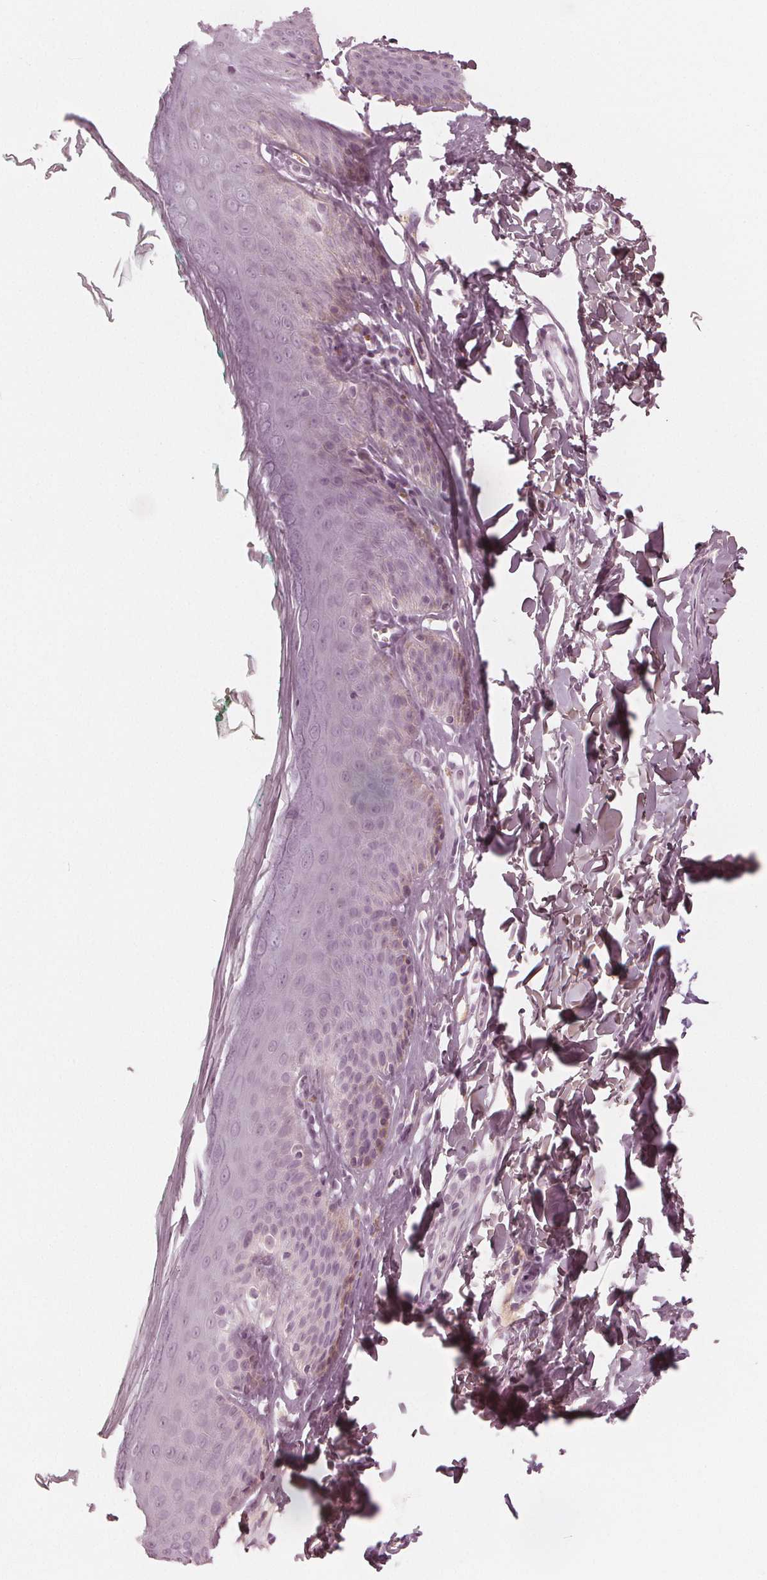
{"staining": {"intensity": "negative", "quantity": "none", "location": "none"}, "tissue": "skin", "cell_type": "Epidermal cells", "image_type": "normal", "snomed": [{"axis": "morphology", "description": "Normal tissue, NOS"}, {"axis": "topography", "description": "Vulva"}, {"axis": "topography", "description": "Peripheral nerve tissue"}], "caption": "Immunohistochemistry (IHC) of normal skin reveals no expression in epidermal cells.", "gene": "PAEP", "patient": {"sex": "female", "age": 66}}